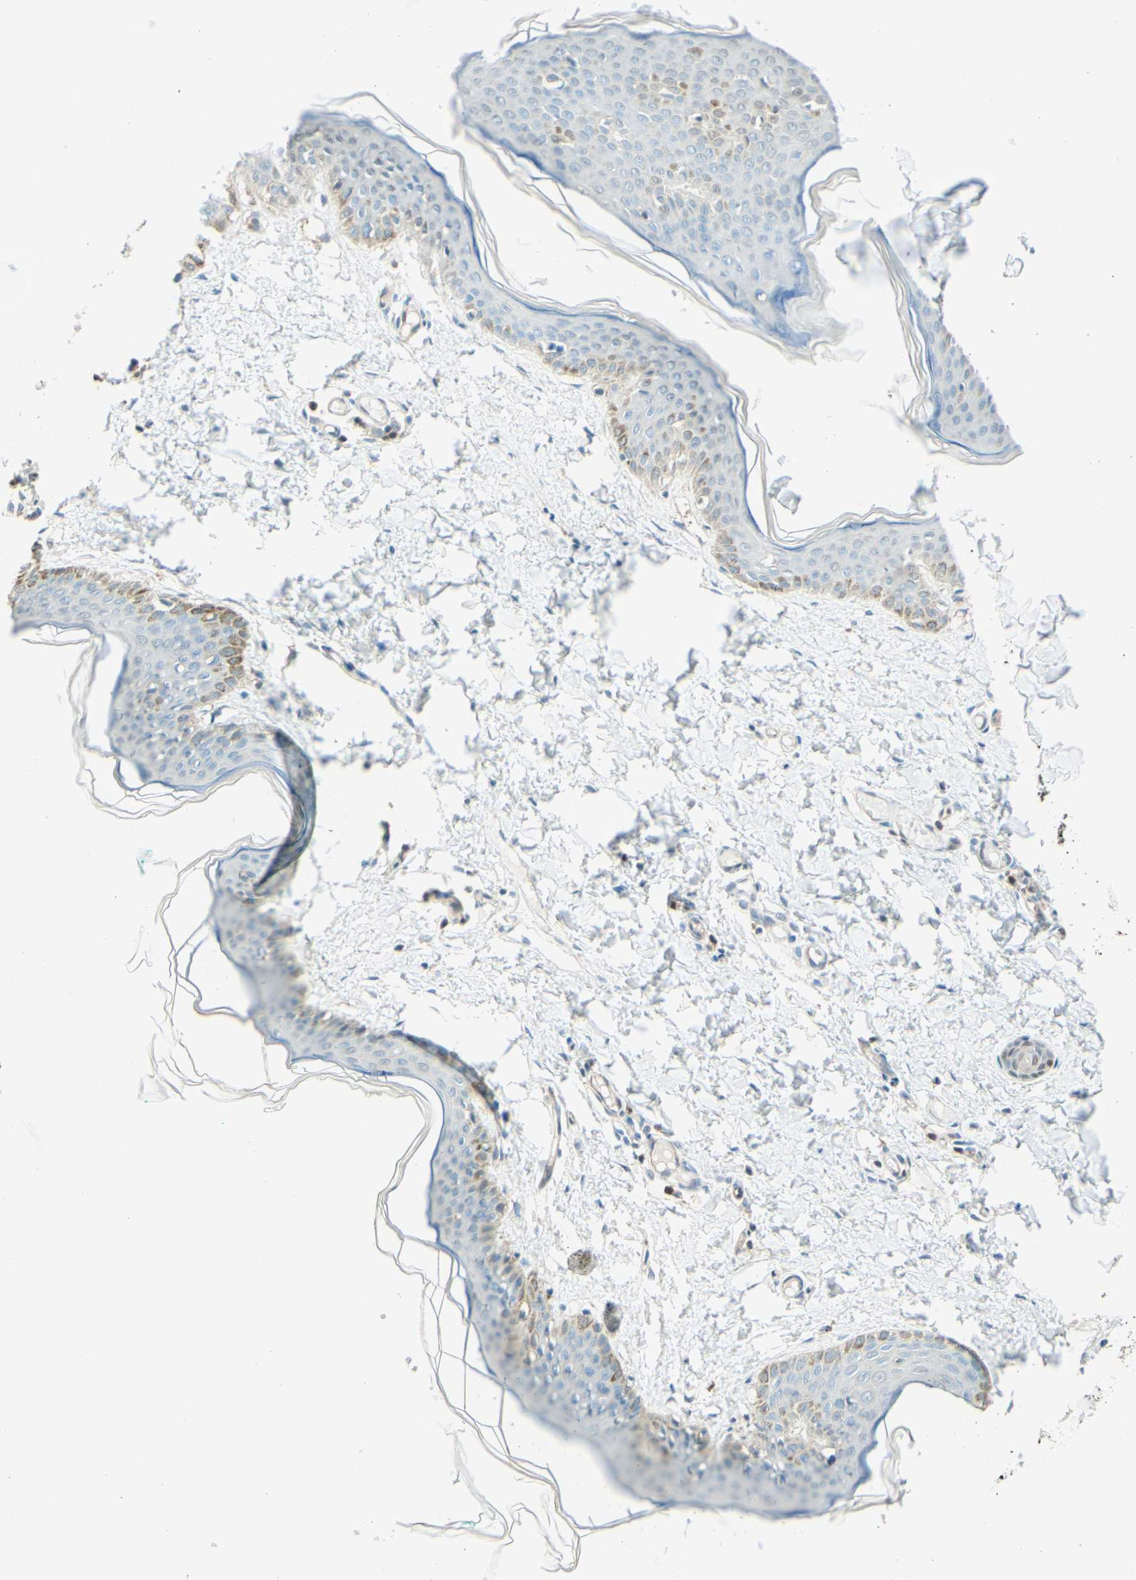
{"staining": {"intensity": "weak", "quantity": "25%-75%", "location": "cytoplasmic/membranous"}, "tissue": "skin", "cell_type": "Fibroblasts", "image_type": "normal", "snomed": [{"axis": "morphology", "description": "Normal tissue, NOS"}, {"axis": "topography", "description": "Skin"}], "caption": "A micrograph of human skin stained for a protein demonstrates weak cytoplasmic/membranous brown staining in fibroblasts. Immunohistochemistry (ihc) stains the protein of interest in brown and the nuclei are stained blue.", "gene": "UPK3B", "patient": {"sex": "female", "age": 17}}